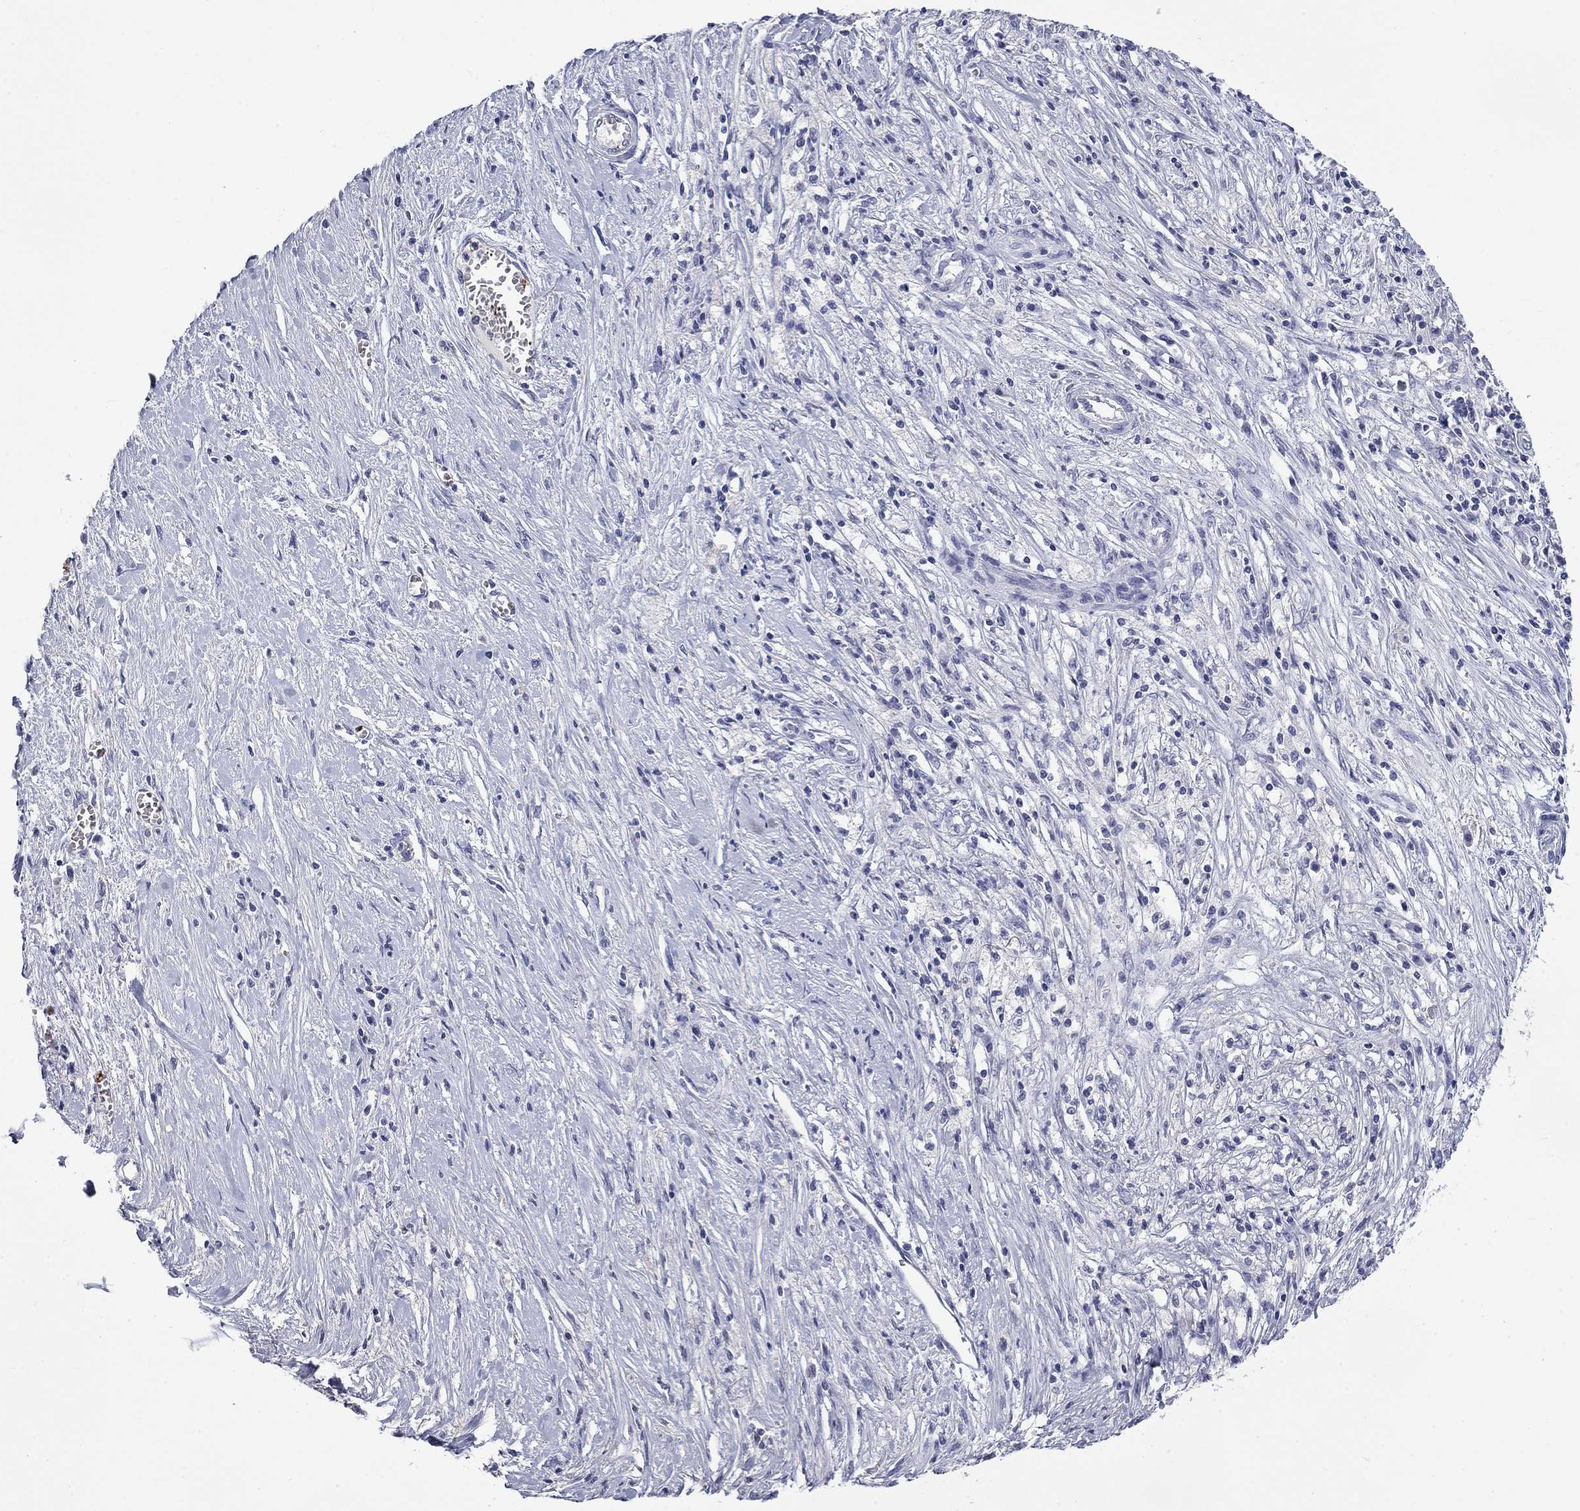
{"staining": {"intensity": "negative", "quantity": "none", "location": "none"}, "tissue": "ovarian cancer", "cell_type": "Tumor cells", "image_type": "cancer", "snomed": [{"axis": "morphology", "description": "Carcinoma, endometroid"}, {"axis": "topography", "description": "Ovary"}], "caption": "High power microscopy photomicrograph of an immunohistochemistry micrograph of ovarian cancer (endometroid carcinoma), revealing no significant positivity in tumor cells.", "gene": "PLEK", "patient": {"sex": "female", "age": 42}}